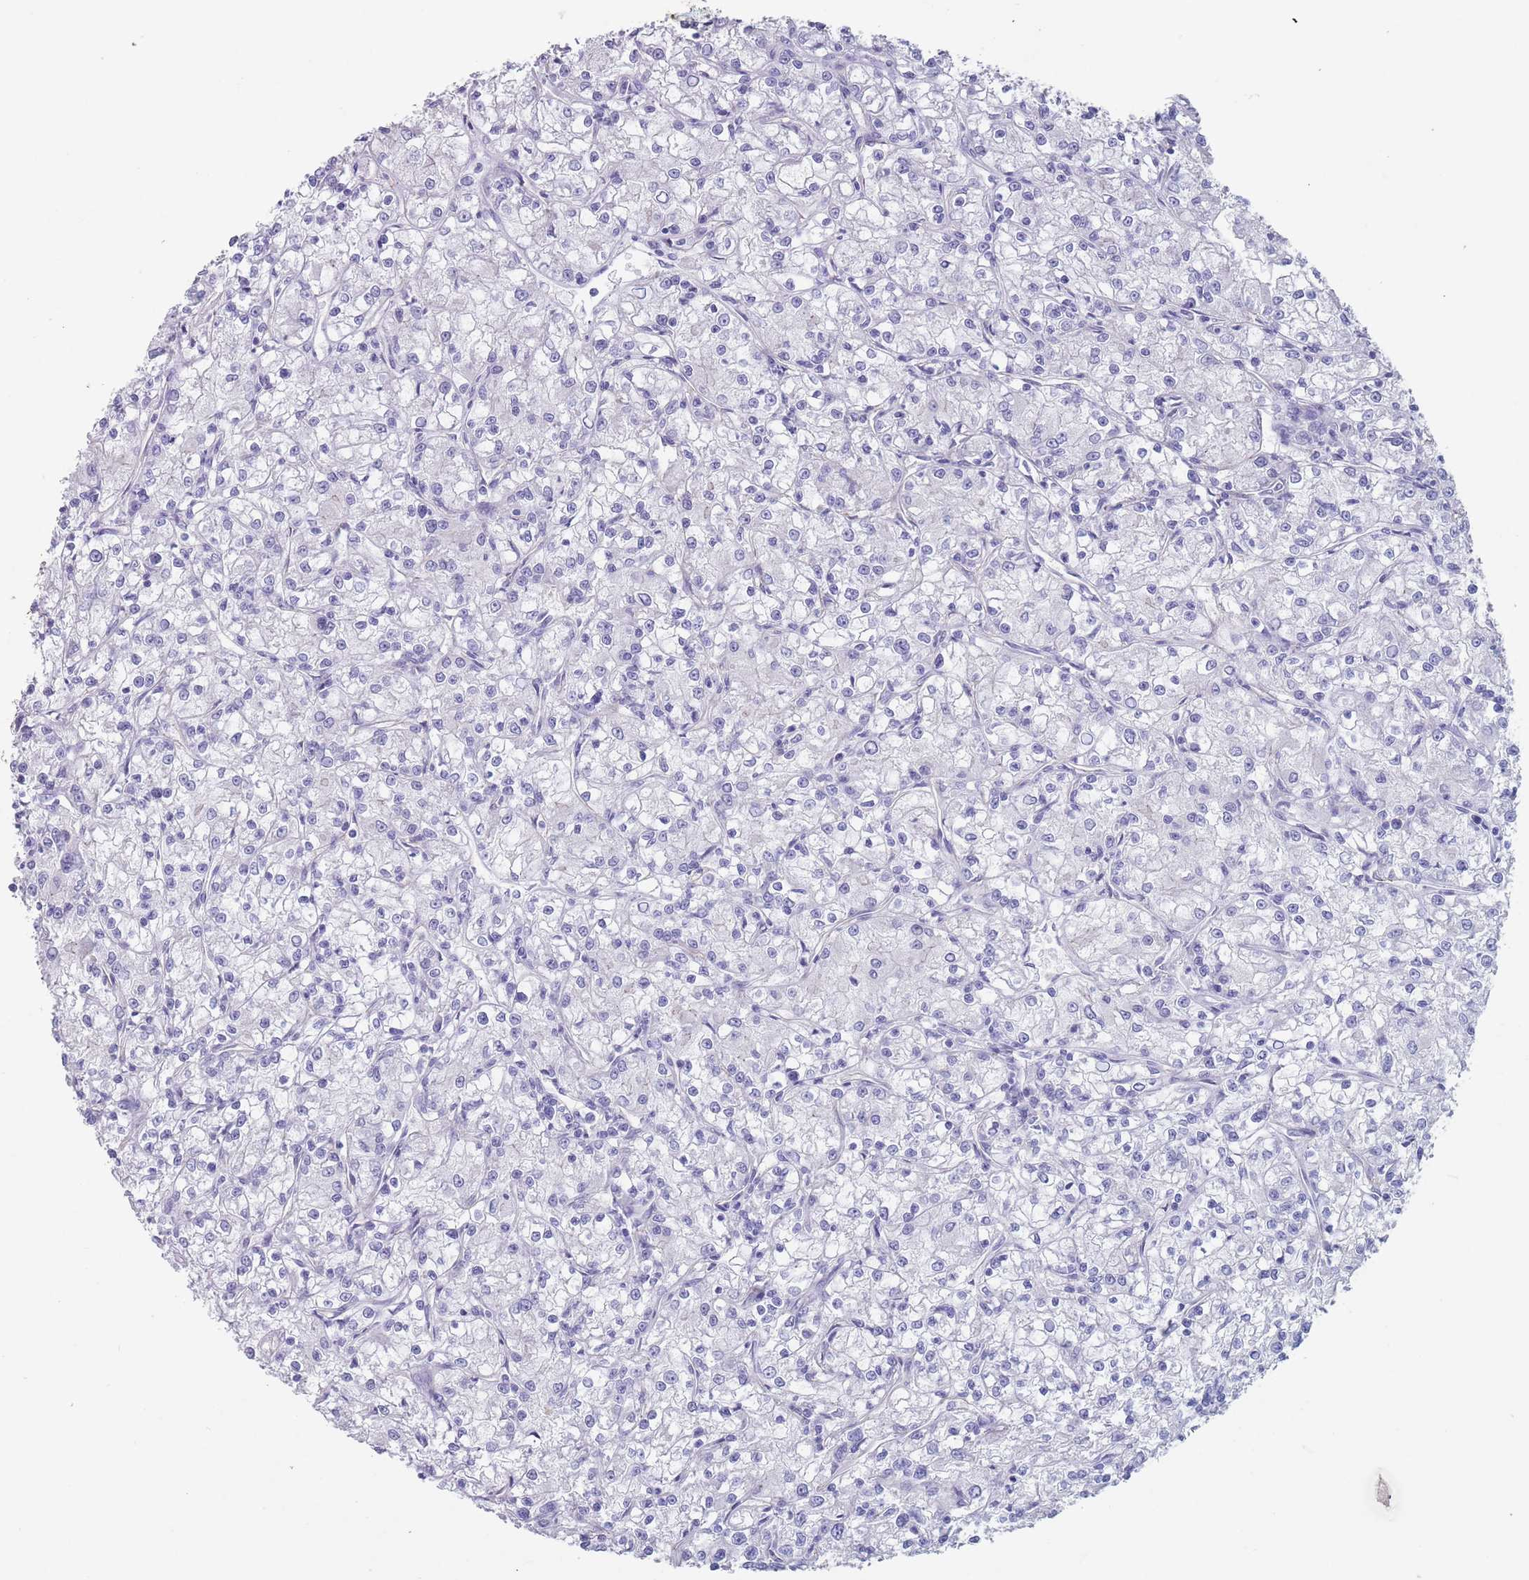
{"staining": {"intensity": "negative", "quantity": "none", "location": "none"}, "tissue": "renal cancer", "cell_type": "Tumor cells", "image_type": "cancer", "snomed": [{"axis": "morphology", "description": "Adenocarcinoma, NOS"}, {"axis": "topography", "description": "Kidney"}], "caption": "This is an immunohistochemistry (IHC) micrograph of human renal cancer. There is no staining in tumor cells.", "gene": "OR5A2", "patient": {"sex": "female", "age": 59}}